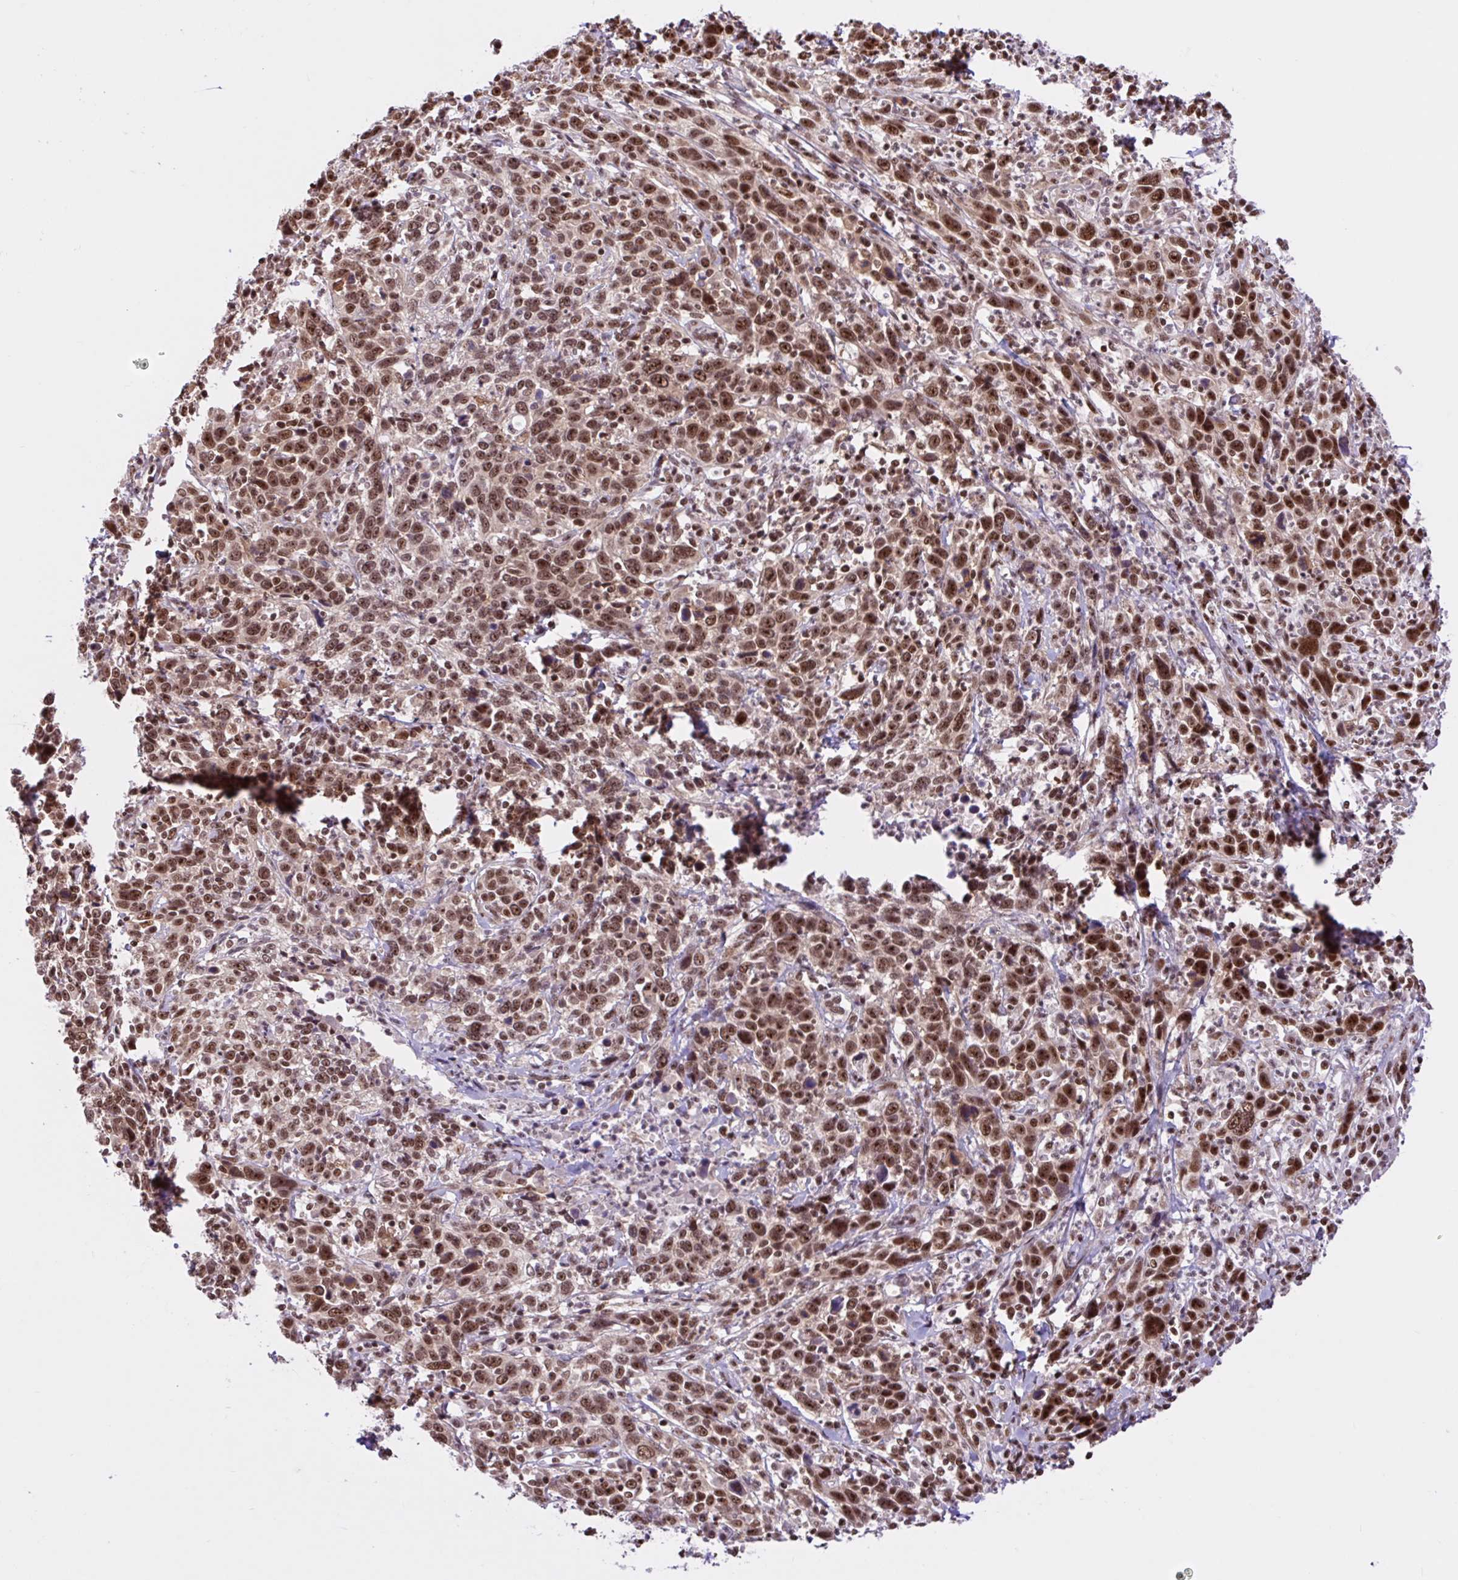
{"staining": {"intensity": "moderate", "quantity": ">75%", "location": "nuclear"}, "tissue": "cervical cancer", "cell_type": "Tumor cells", "image_type": "cancer", "snomed": [{"axis": "morphology", "description": "Squamous cell carcinoma, NOS"}, {"axis": "topography", "description": "Cervix"}], "caption": "Human cervical cancer (squamous cell carcinoma) stained for a protein (brown) reveals moderate nuclear positive staining in about >75% of tumor cells.", "gene": "CCDC12", "patient": {"sex": "female", "age": 46}}